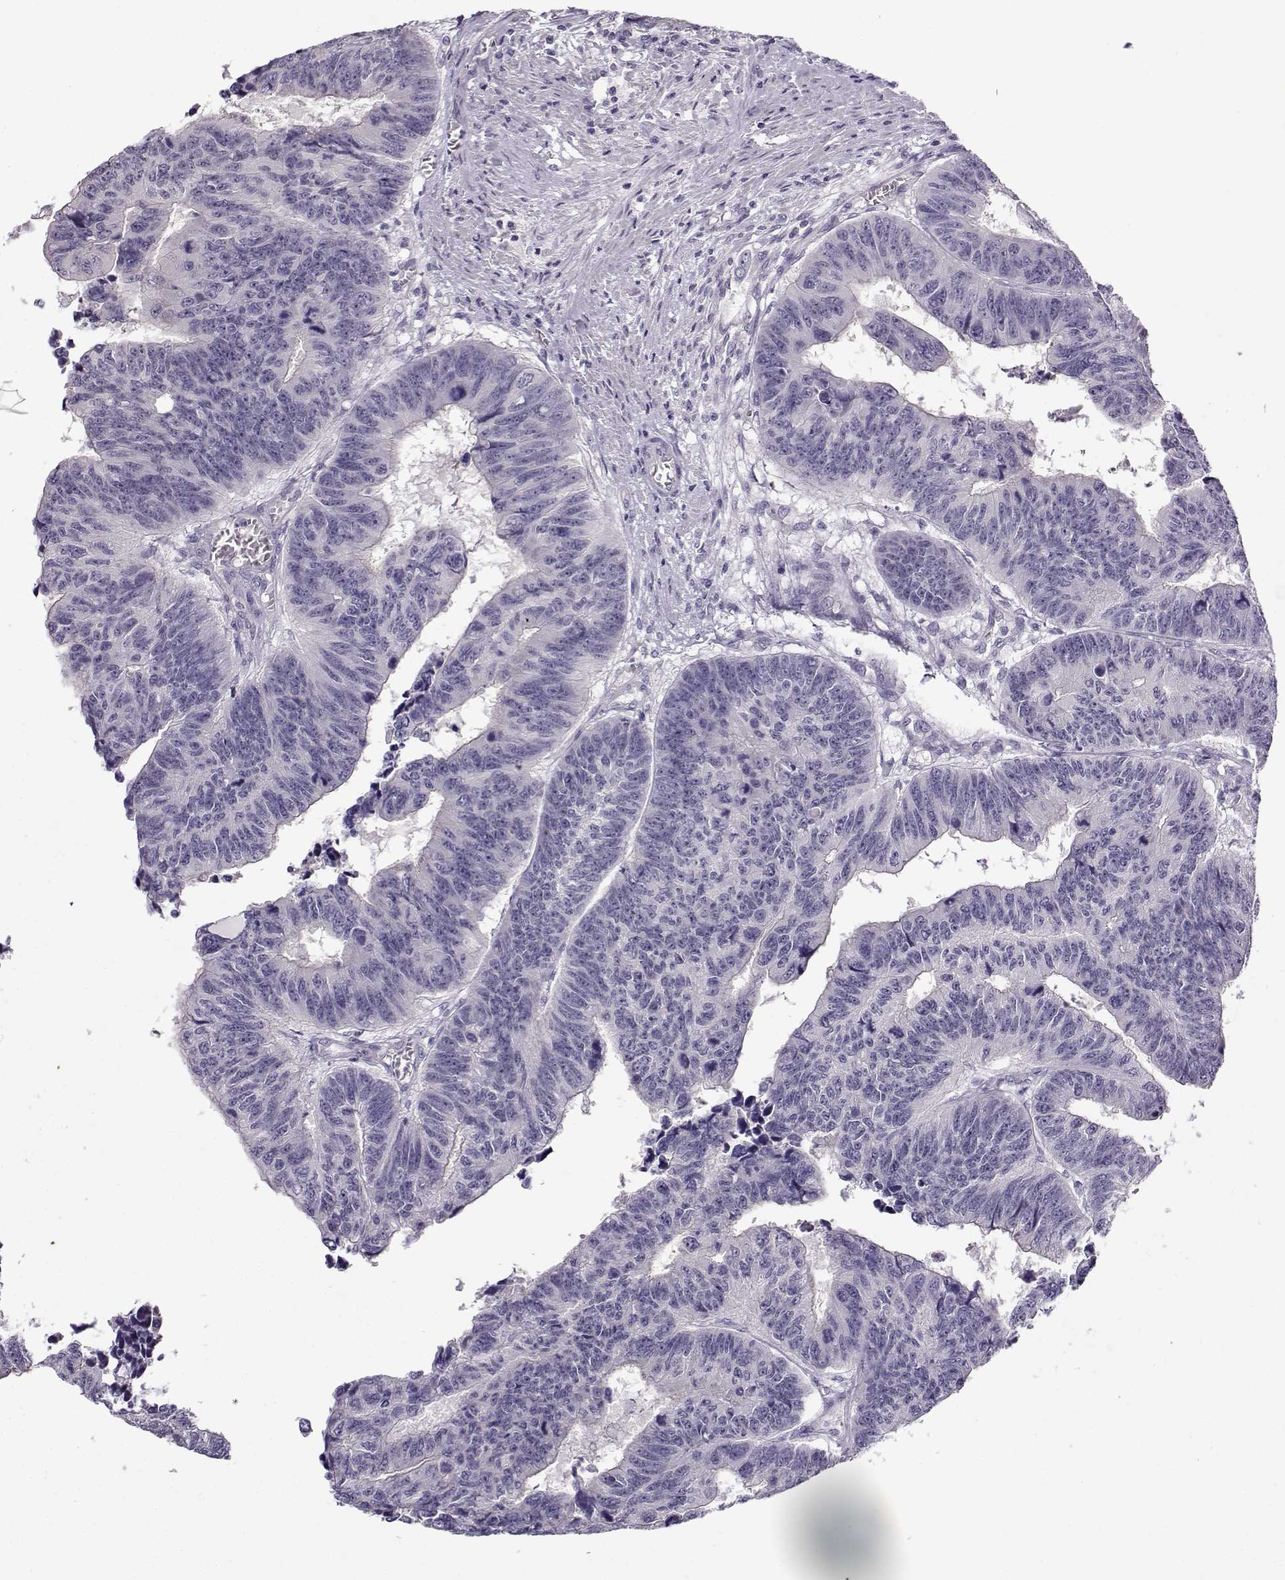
{"staining": {"intensity": "negative", "quantity": "none", "location": "none"}, "tissue": "colorectal cancer", "cell_type": "Tumor cells", "image_type": "cancer", "snomed": [{"axis": "morphology", "description": "Adenocarcinoma, NOS"}, {"axis": "topography", "description": "Rectum"}], "caption": "Colorectal adenocarcinoma was stained to show a protein in brown. There is no significant expression in tumor cells.", "gene": "TEX55", "patient": {"sex": "female", "age": 85}}